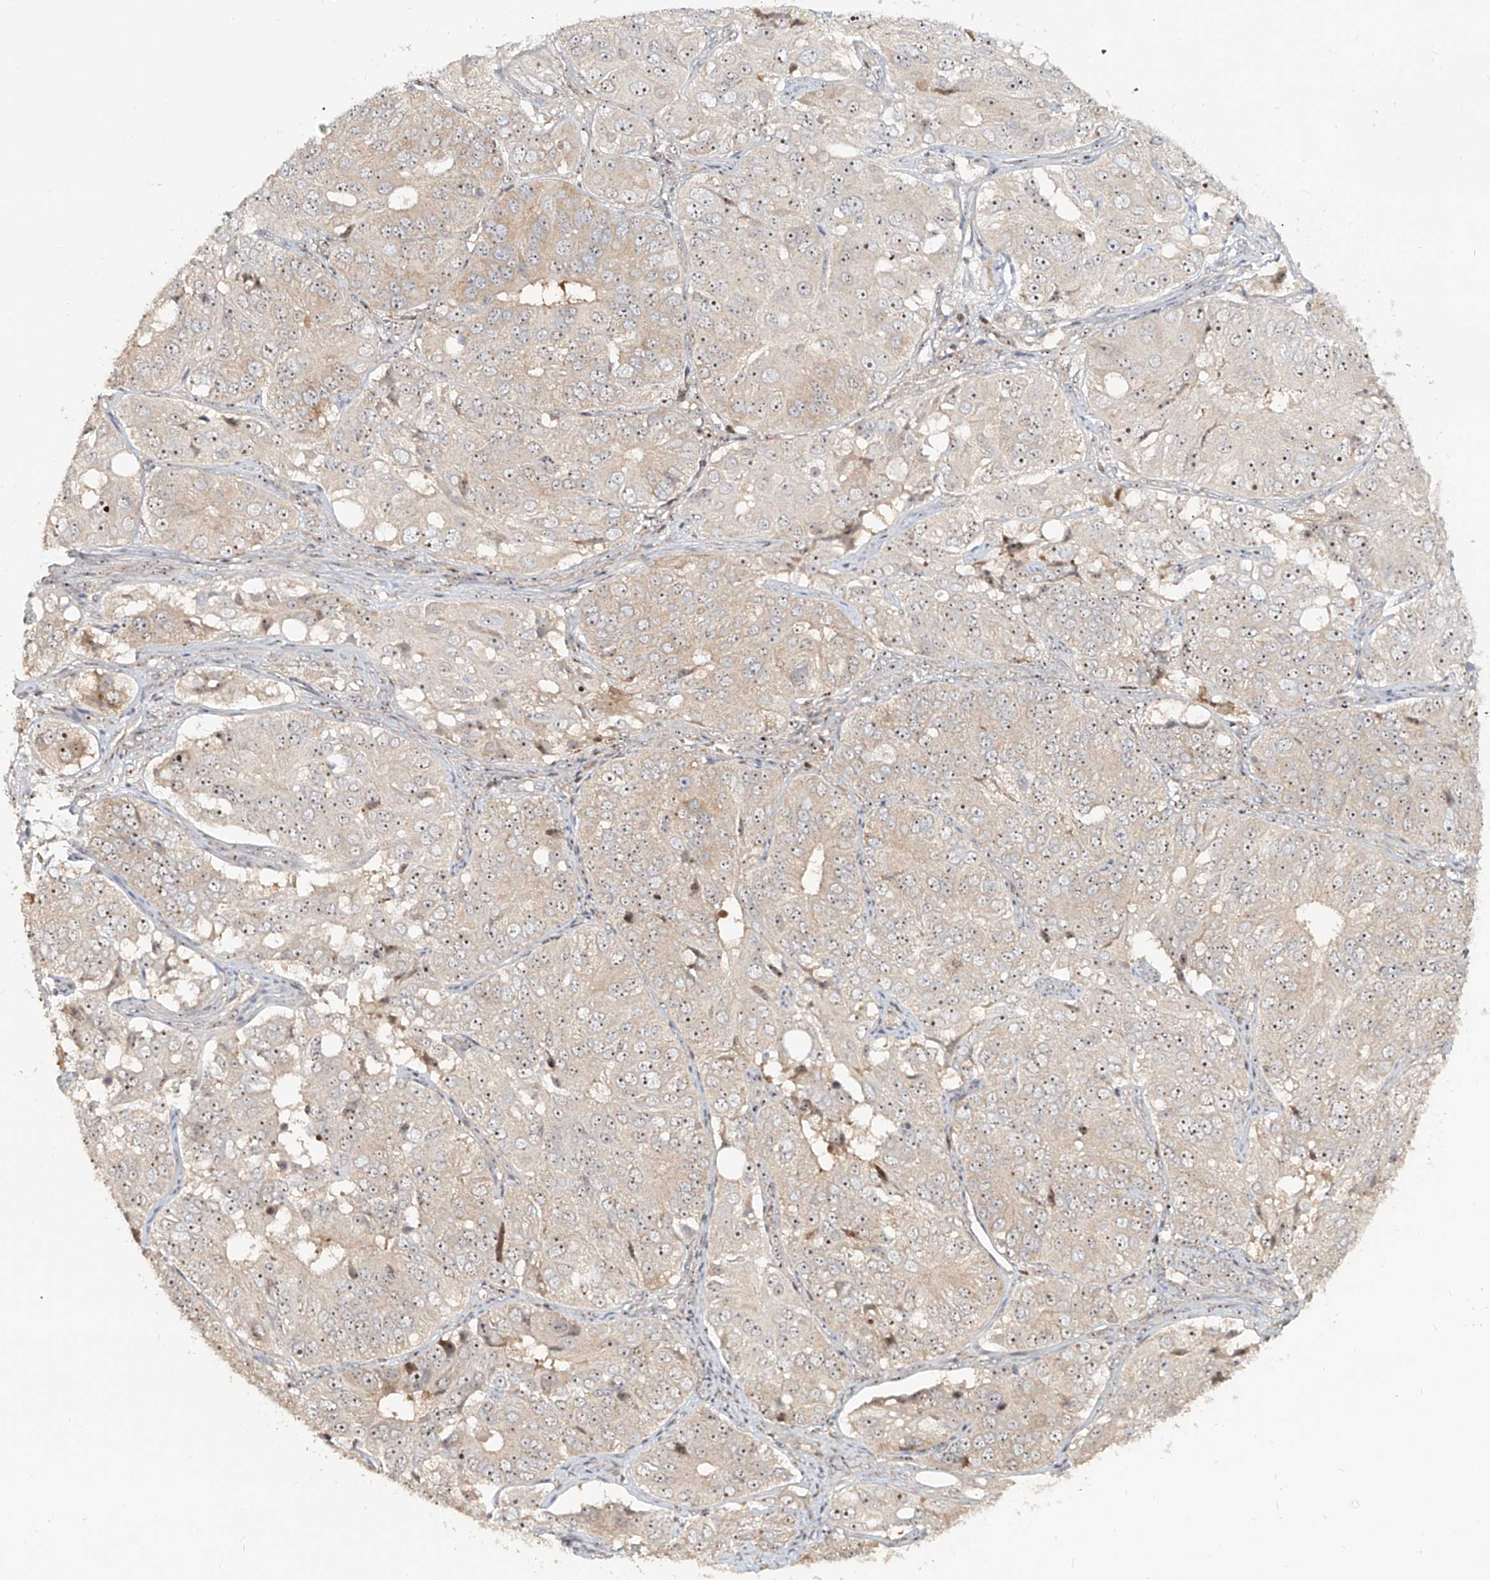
{"staining": {"intensity": "weak", "quantity": ">75%", "location": "cytoplasmic/membranous,nuclear"}, "tissue": "ovarian cancer", "cell_type": "Tumor cells", "image_type": "cancer", "snomed": [{"axis": "morphology", "description": "Carcinoma, endometroid"}, {"axis": "topography", "description": "Ovary"}], "caption": "Ovarian cancer (endometroid carcinoma) was stained to show a protein in brown. There is low levels of weak cytoplasmic/membranous and nuclear staining in approximately >75% of tumor cells. (DAB = brown stain, brightfield microscopy at high magnification).", "gene": "BYSL", "patient": {"sex": "female", "age": 51}}